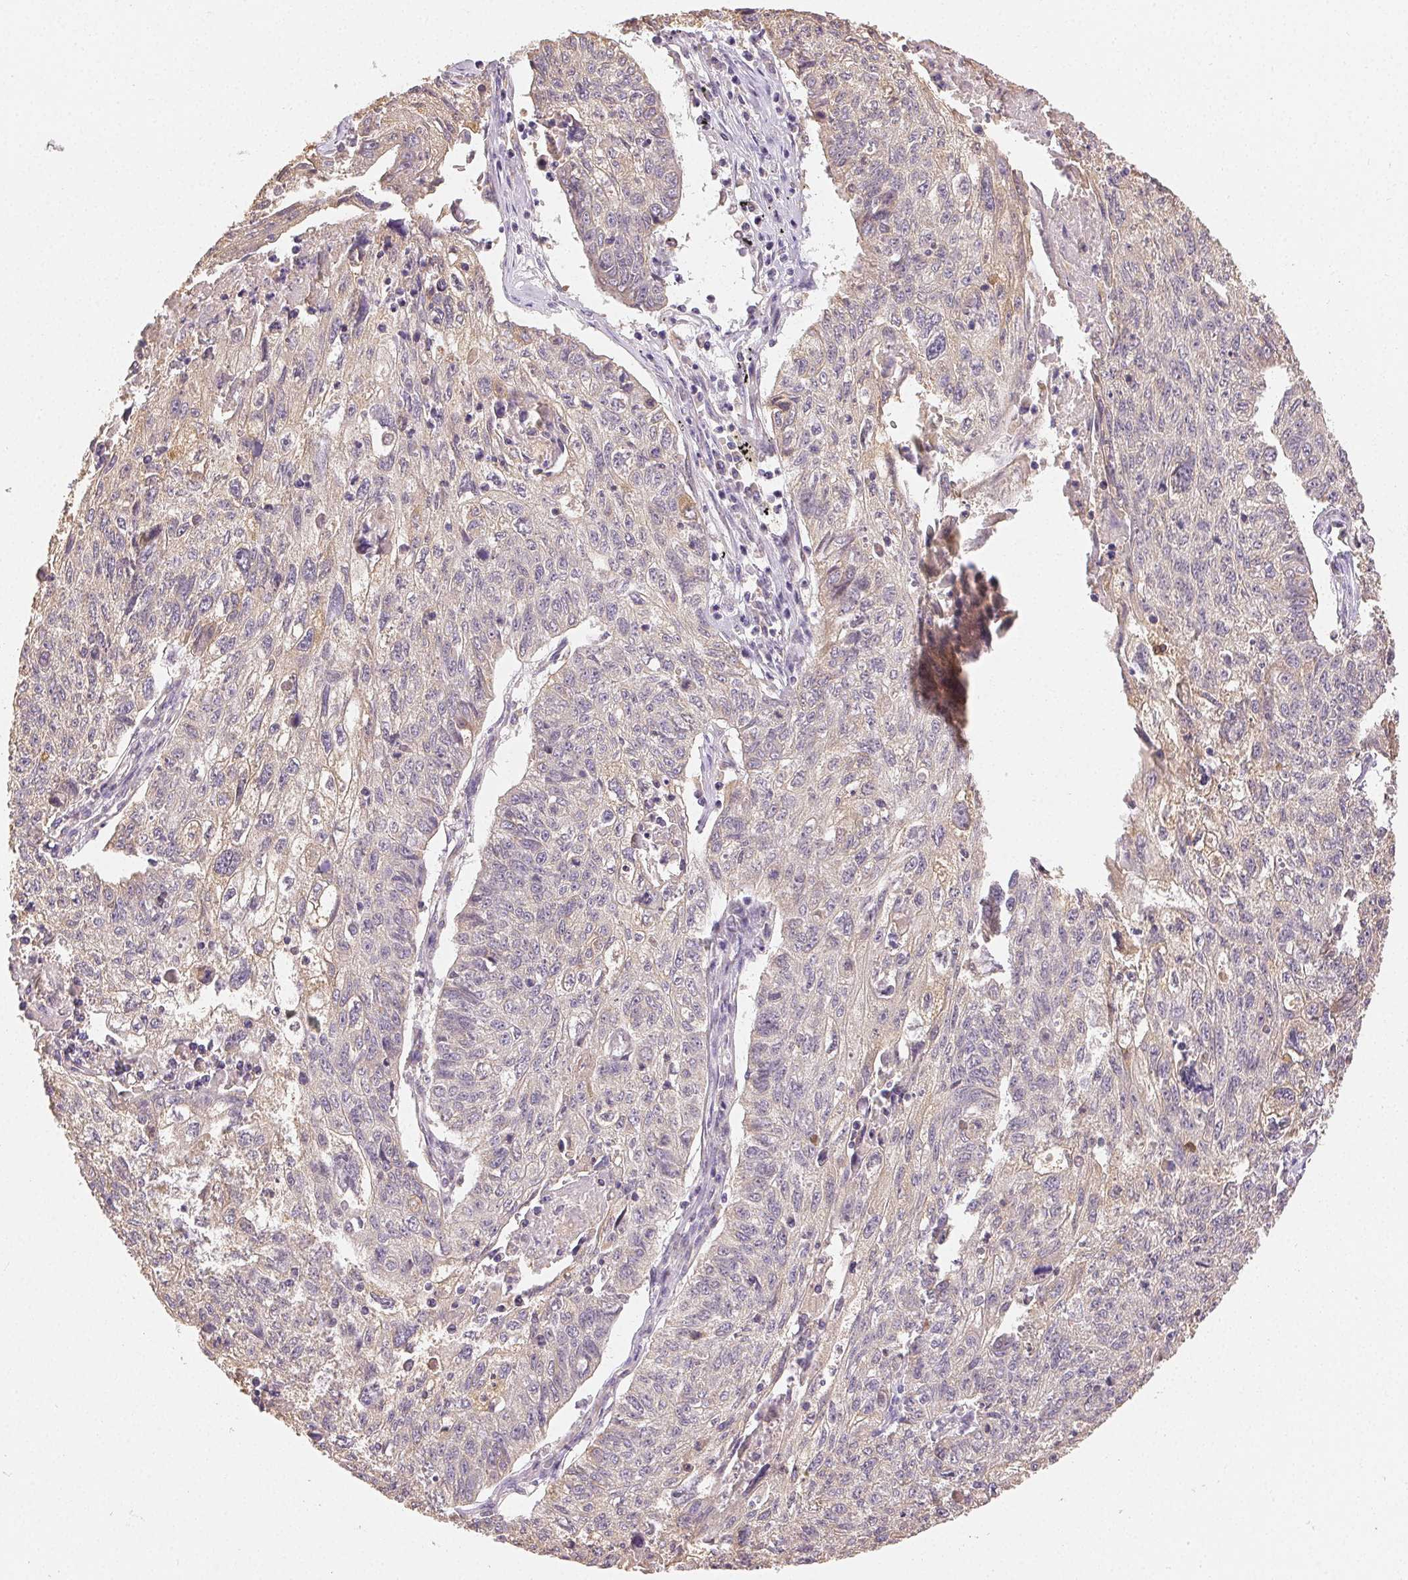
{"staining": {"intensity": "weak", "quantity": "<25%", "location": "cytoplasmic/membranous"}, "tissue": "lung cancer", "cell_type": "Tumor cells", "image_type": "cancer", "snomed": [{"axis": "morphology", "description": "Normal morphology"}, {"axis": "morphology", "description": "Aneuploidy"}, {"axis": "morphology", "description": "Squamous cell carcinoma, NOS"}, {"axis": "topography", "description": "Lymph node"}, {"axis": "topography", "description": "Lung"}], "caption": "High magnification brightfield microscopy of lung aneuploidy stained with DAB (3,3'-diaminobenzidine) (brown) and counterstained with hematoxylin (blue): tumor cells show no significant positivity.", "gene": "SEZ6L2", "patient": {"sex": "female", "age": 76}}